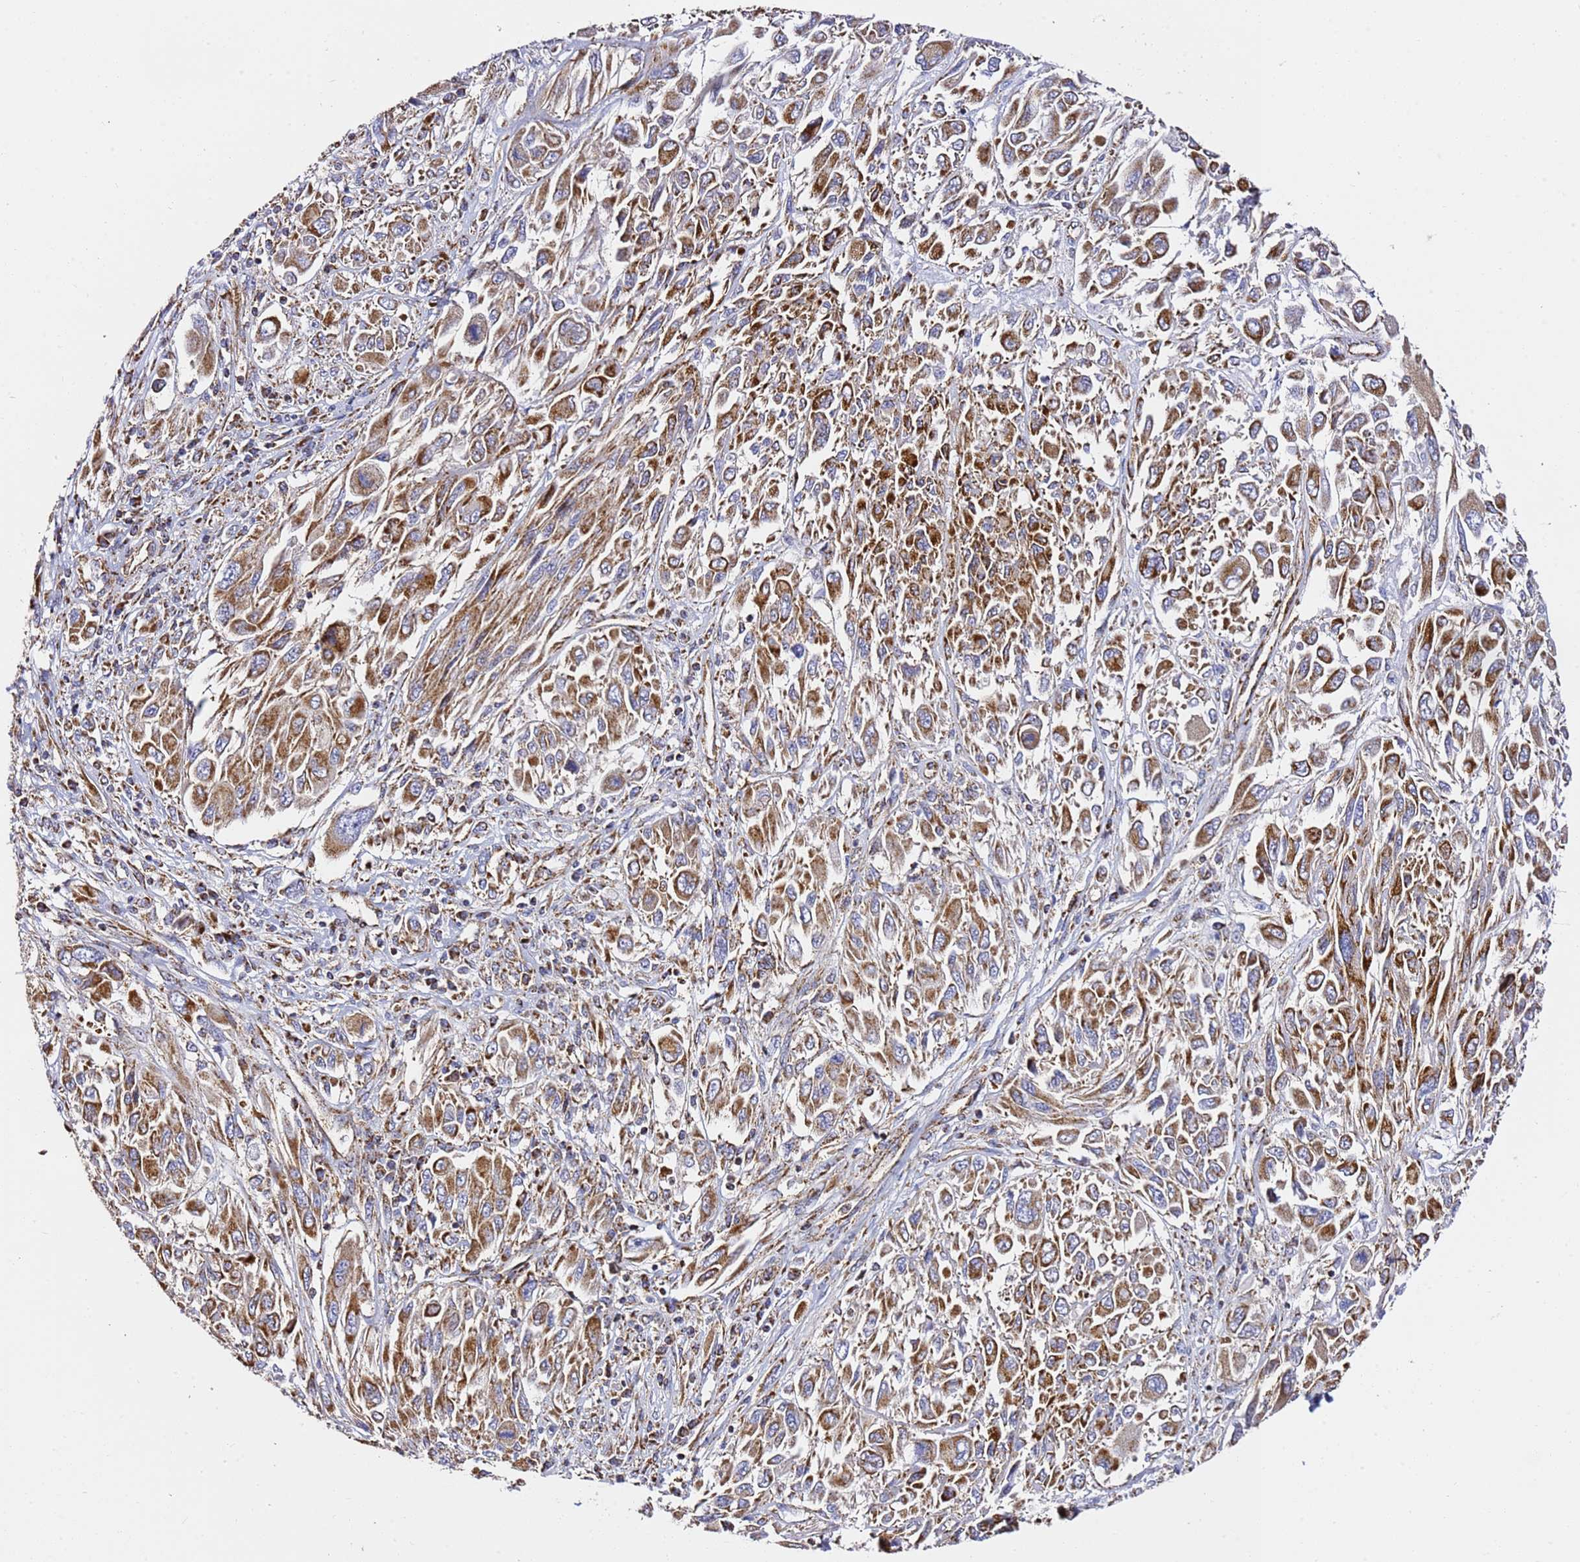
{"staining": {"intensity": "strong", "quantity": ">75%", "location": "cytoplasmic/membranous"}, "tissue": "melanoma", "cell_type": "Tumor cells", "image_type": "cancer", "snomed": [{"axis": "morphology", "description": "Malignant melanoma, NOS"}, {"axis": "topography", "description": "Skin"}], "caption": "The photomicrograph demonstrates immunohistochemical staining of malignant melanoma. There is strong cytoplasmic/membranous staining is identified in approximately >75% of tumor cells.", "gene": "NDUFA3", "patient": {"sex": "female", "age": 91}}